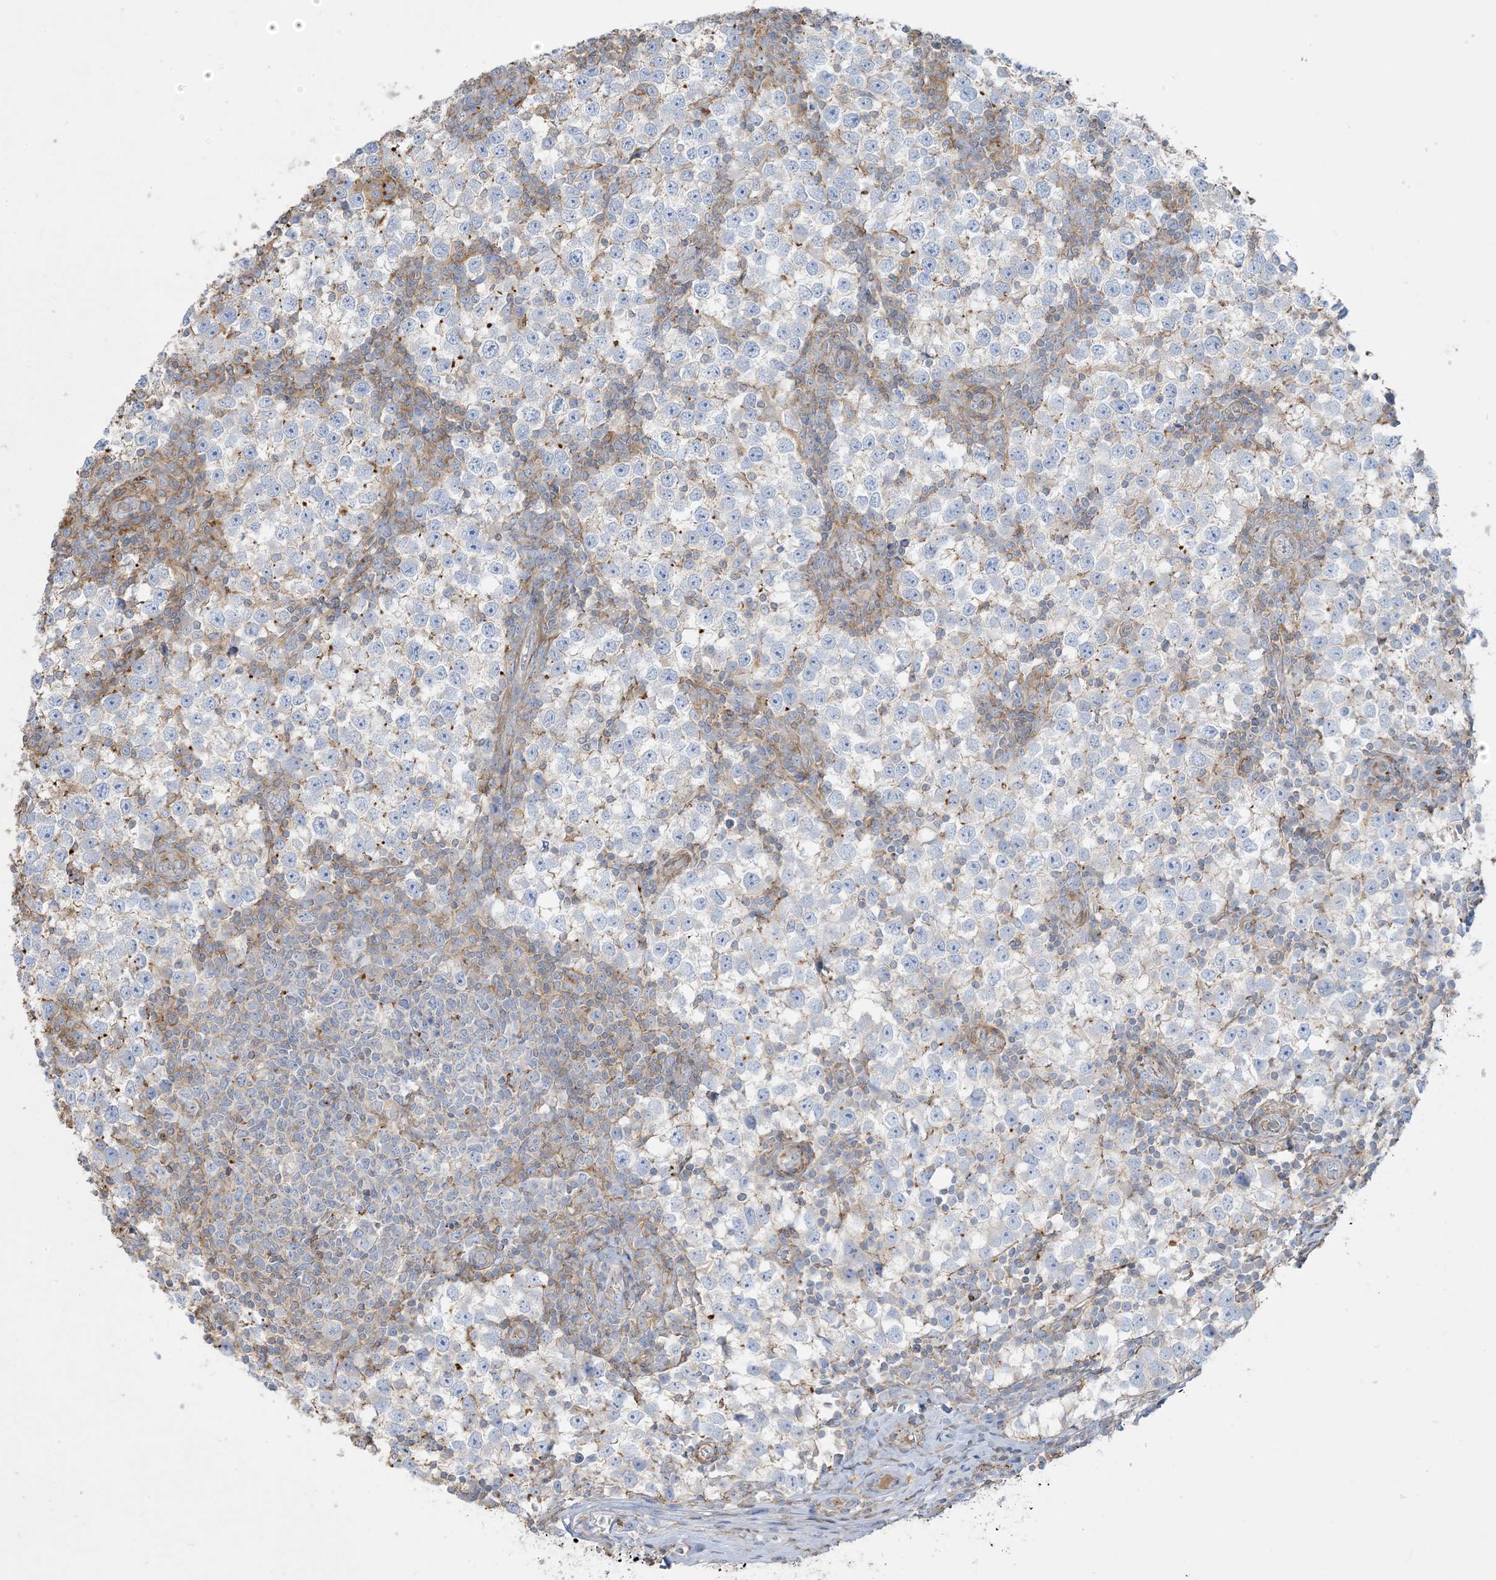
{"staining": {"intensity": "negative", "quantity": "none", "location": "none"}, "tissue": "testis cancer", "cell_type": "Tumor cells", "image_type": "cancer", "snomed": [{"axis": "morphology", "description": "Seminoma, NOS"}, {"axis": "topography", "description": "Testis"}], "caption": "Immunohistochemistry (IHC) image of neoplastic tissue: testis seminoma stained with DAB reveals no significant protein positivity in tumor cells.", "gene": "GTF3C2", "patient": {"sex": "male", "age": 65}}